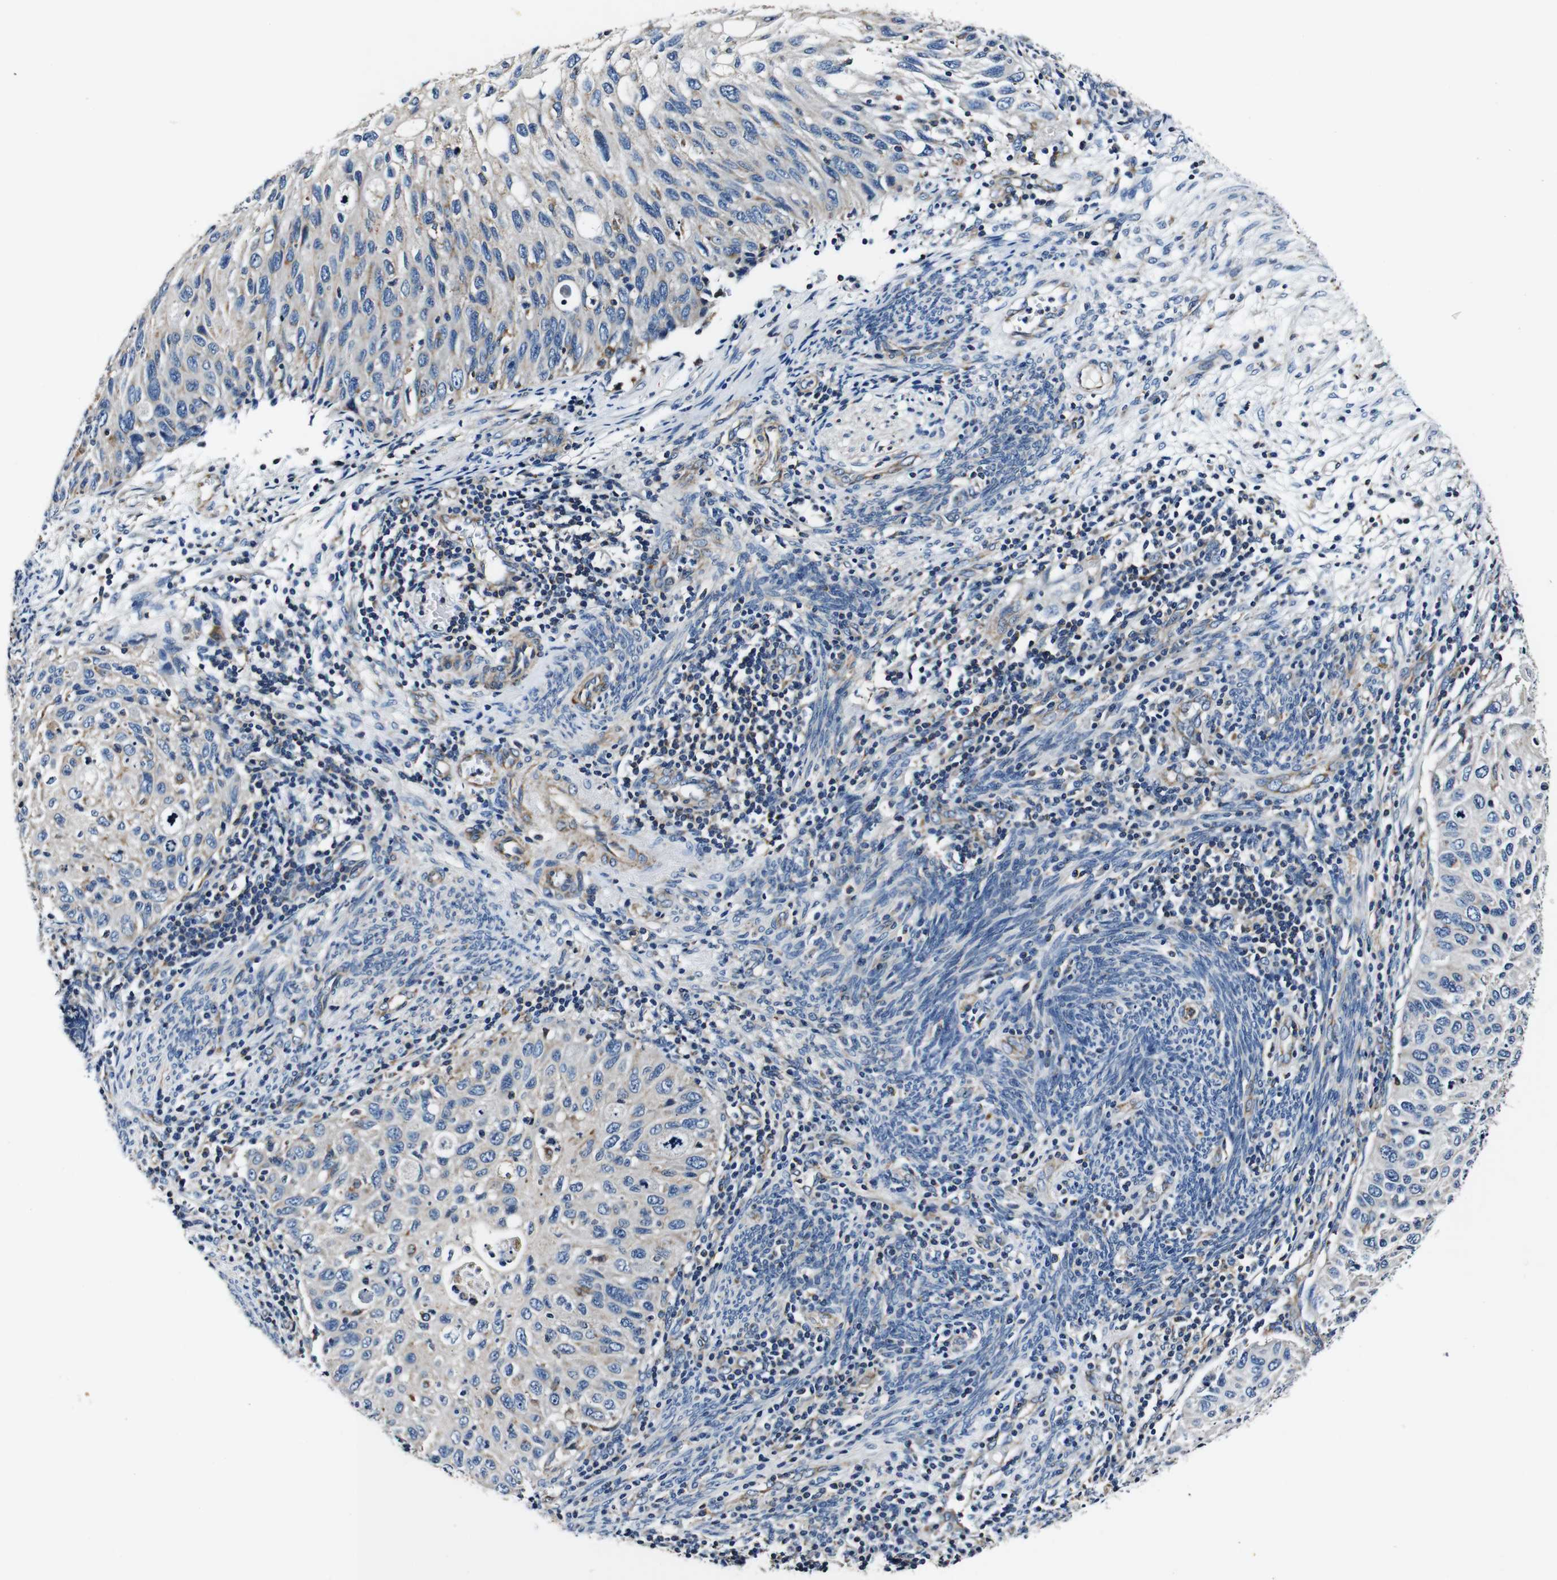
{"staining": {"intensity": "weak", "quantity": "<25%", "location": "cytoplasmic/membranous"}, "tissue": "cervical cancer", "cell_type": "Tumor cells", "image_type": "cancer", "snomed": [{"axis": "morphology", "description": "Squamous cell carcinoma, NOS"}, {"axis": "topography", "description": "Cervix"}], "caption": "Tumor cells are negative for brown protein staining in squamous cell carcinoma (cervical).", "gene": "HK1", "patient": {"sex": "female", "age": 70}}